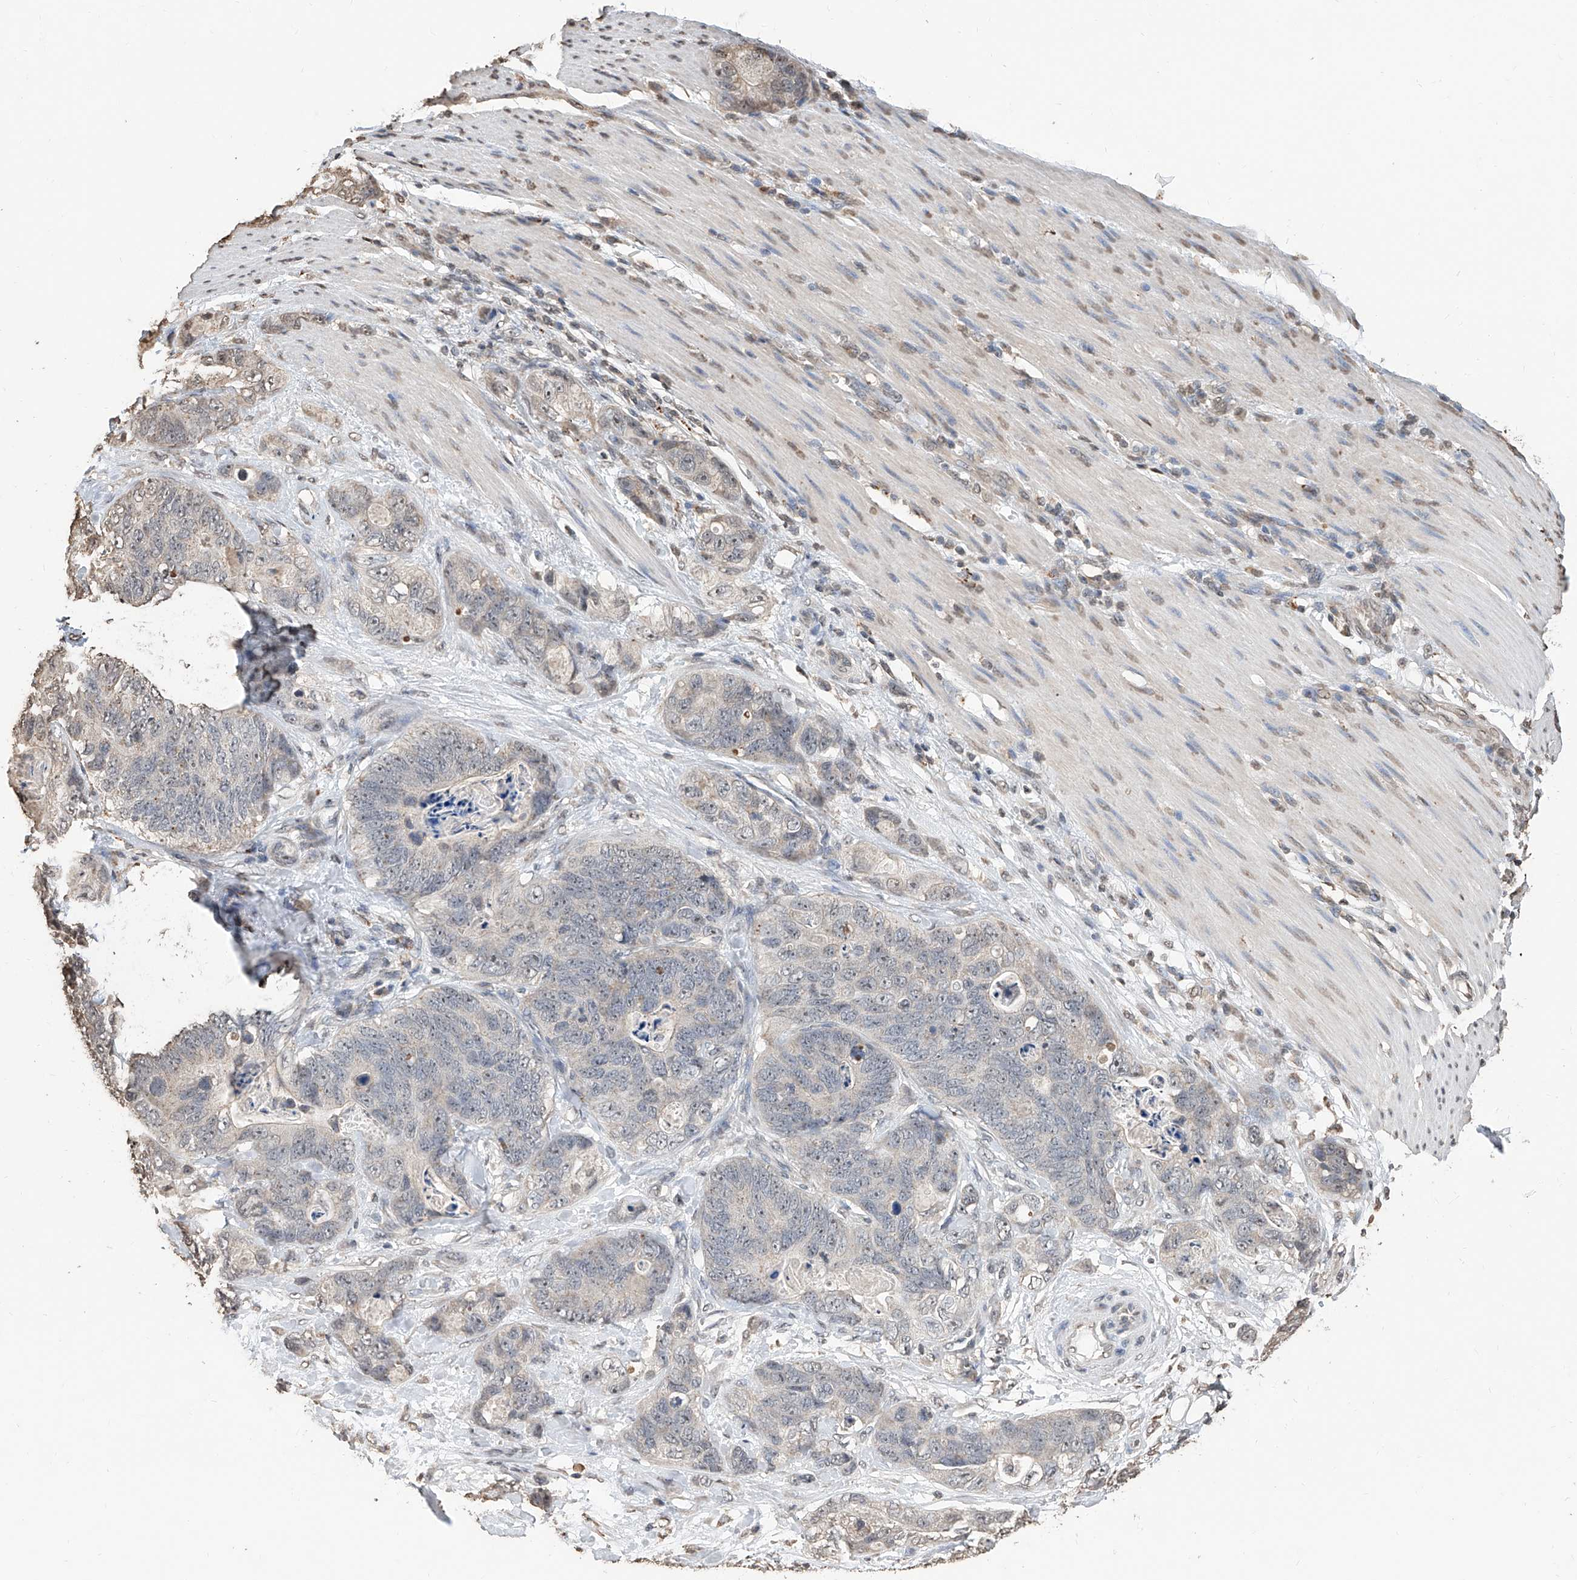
{"staining": {"intensity": "negative", "quantity": "none", "location": "none"}, "tissue": "stomach cancer", "cell_type": "Tumor cells", "image_type": "cancer", "snomed": [{"axis": "morphology", "description": "Normal tissue, NOS"}, {"axis": "morphology", "description": "Adenocarcinoma, NOS"}, {"axis": "topography", "description": "Stomach"}], "caption": "Adenocarcinoma (stomach) stained for a protein using immunohistochemistry reveals no positivity tumor cells.", "gene": "RP9", "patient": {"sex": "female", "age": 89}}